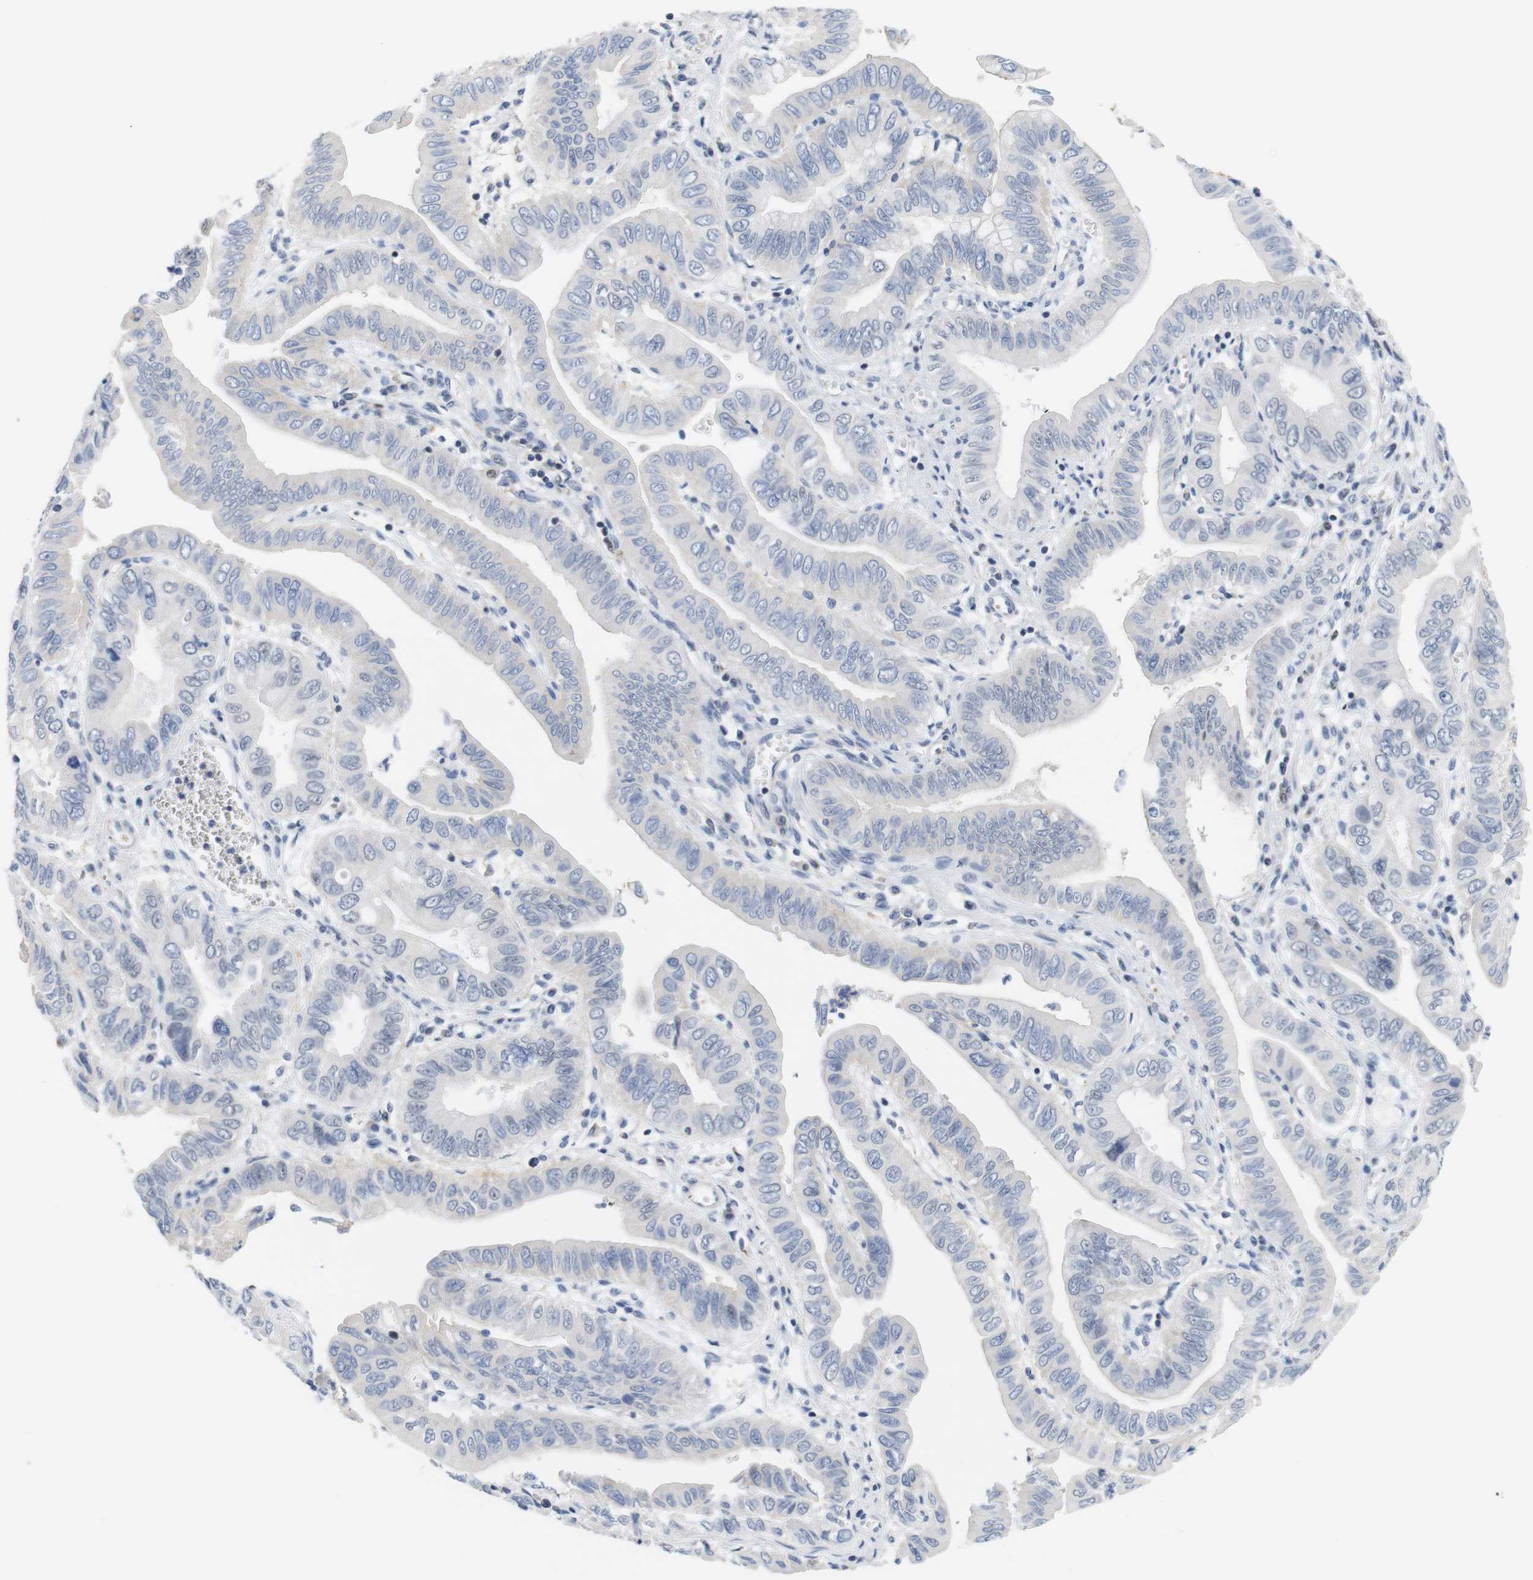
{"staining": {"intensity": "negative", "quantity": "none", "location": "none"}, "tissue": "pancreatic cancer", "cell_type": "Tumor cells", "image_type": "cancer", "snomed": [{"axis": "morphology", "description": "Normal tissue, NOS"}, {"axis": "topography", "description": "Lymph node"}], "caption": "DAB immunohistochemical staining of pancreatic cancer reveals no significant staining in tumor cells.", "gene": "OTOF", "patient": {"sex": "male", "age": 50}}